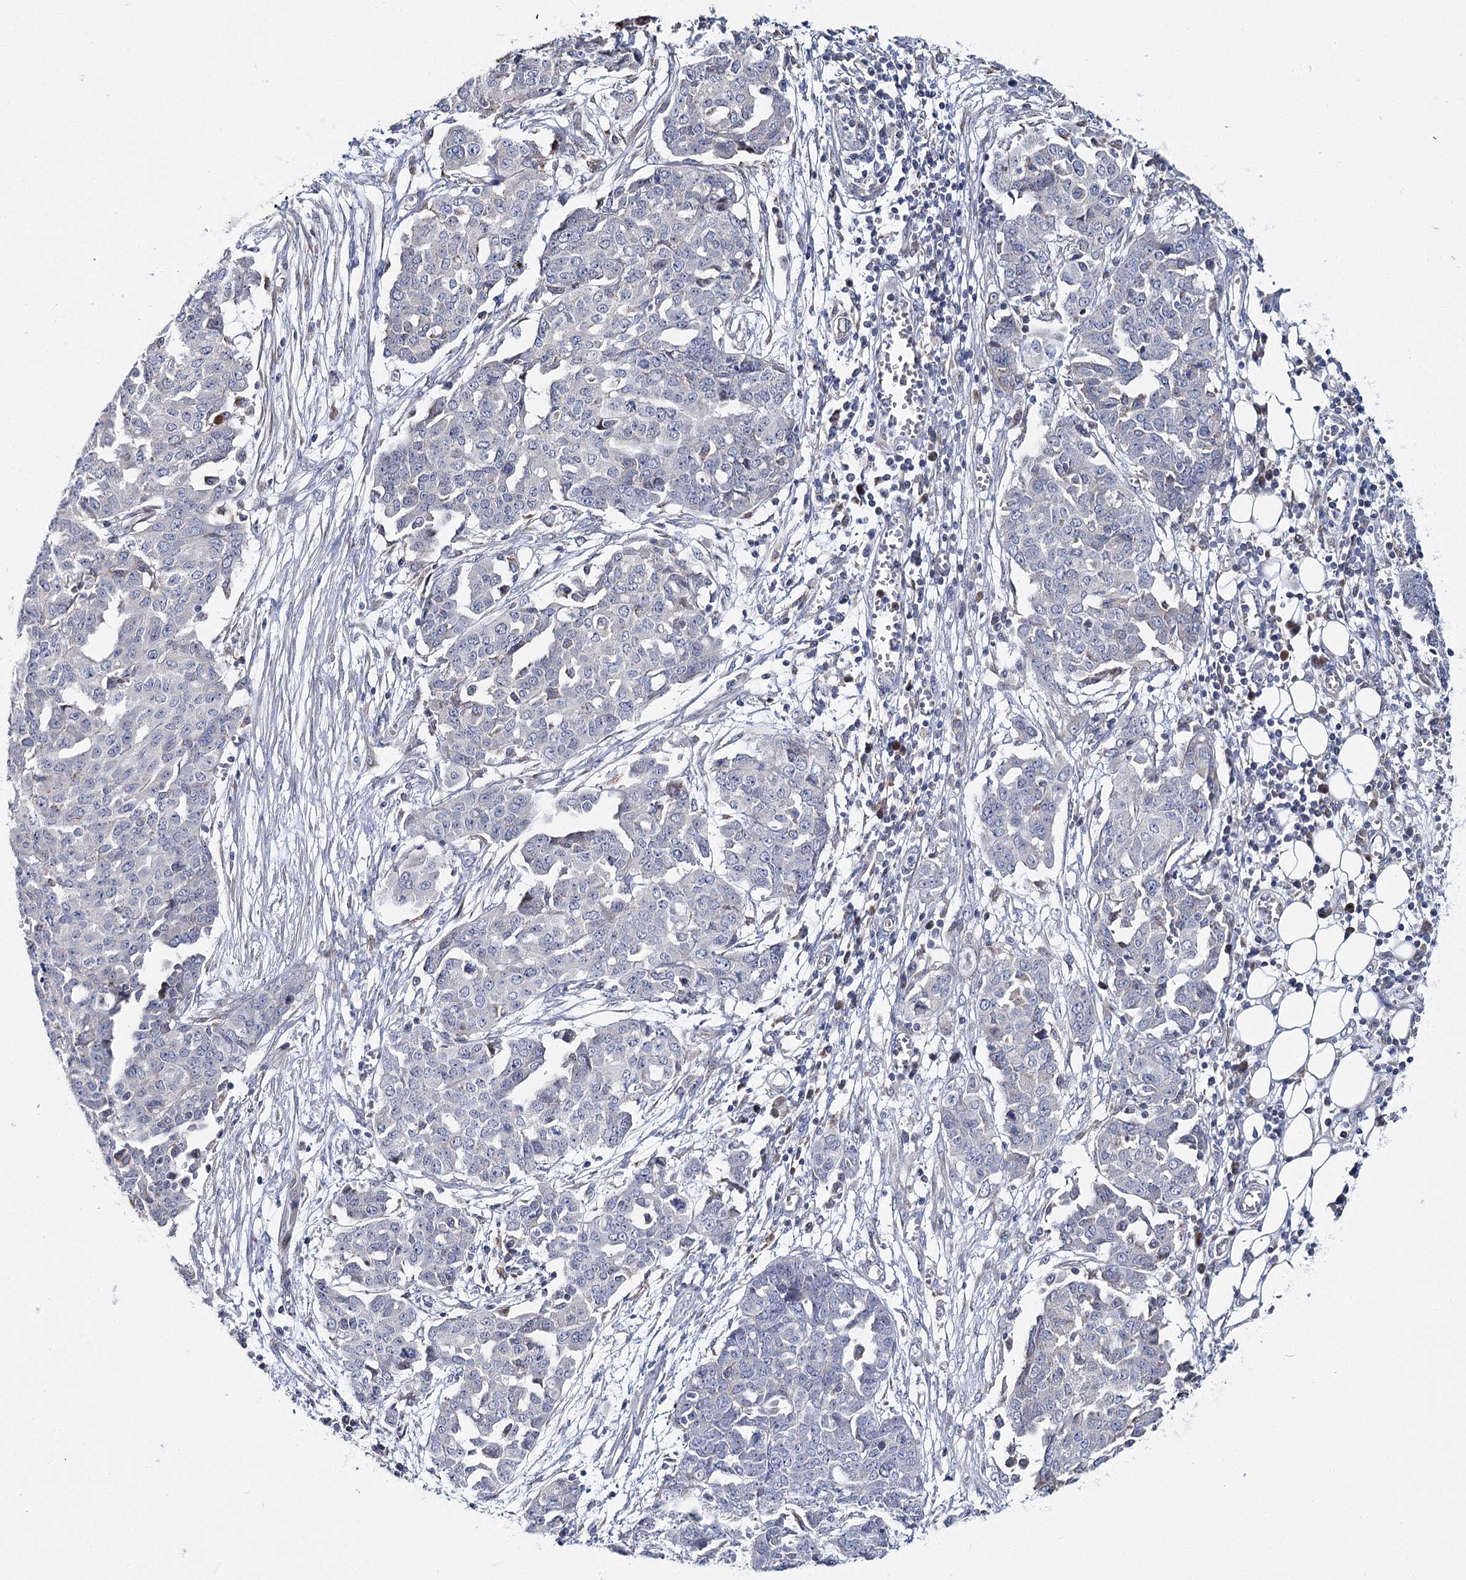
{"staining": {"intensity": "negative", "quantity": "none", "location": "none"}, "tissue": "ovarian cancer", "cell_type": "Tumor cells", "image_type": "cancer", "snomed": [{"axis": "morphology", "description": "Cystadenocarcinoma, serous, NOS"}, {"axis": "topography", "description": "Soft tissue"}, {"axis": "topography", "description": "Ovary"}], "caption": "The photomicrograph displays no staining of tumor cells in ovarian serous cystadenocarcinoma. Brightfield microscopy of IHC stained with DAB (brown) and hematoxylin (blue), captured at high magnification.", "gene": "CPLANE1", "patient": {"sex": "female", "age": 57}}